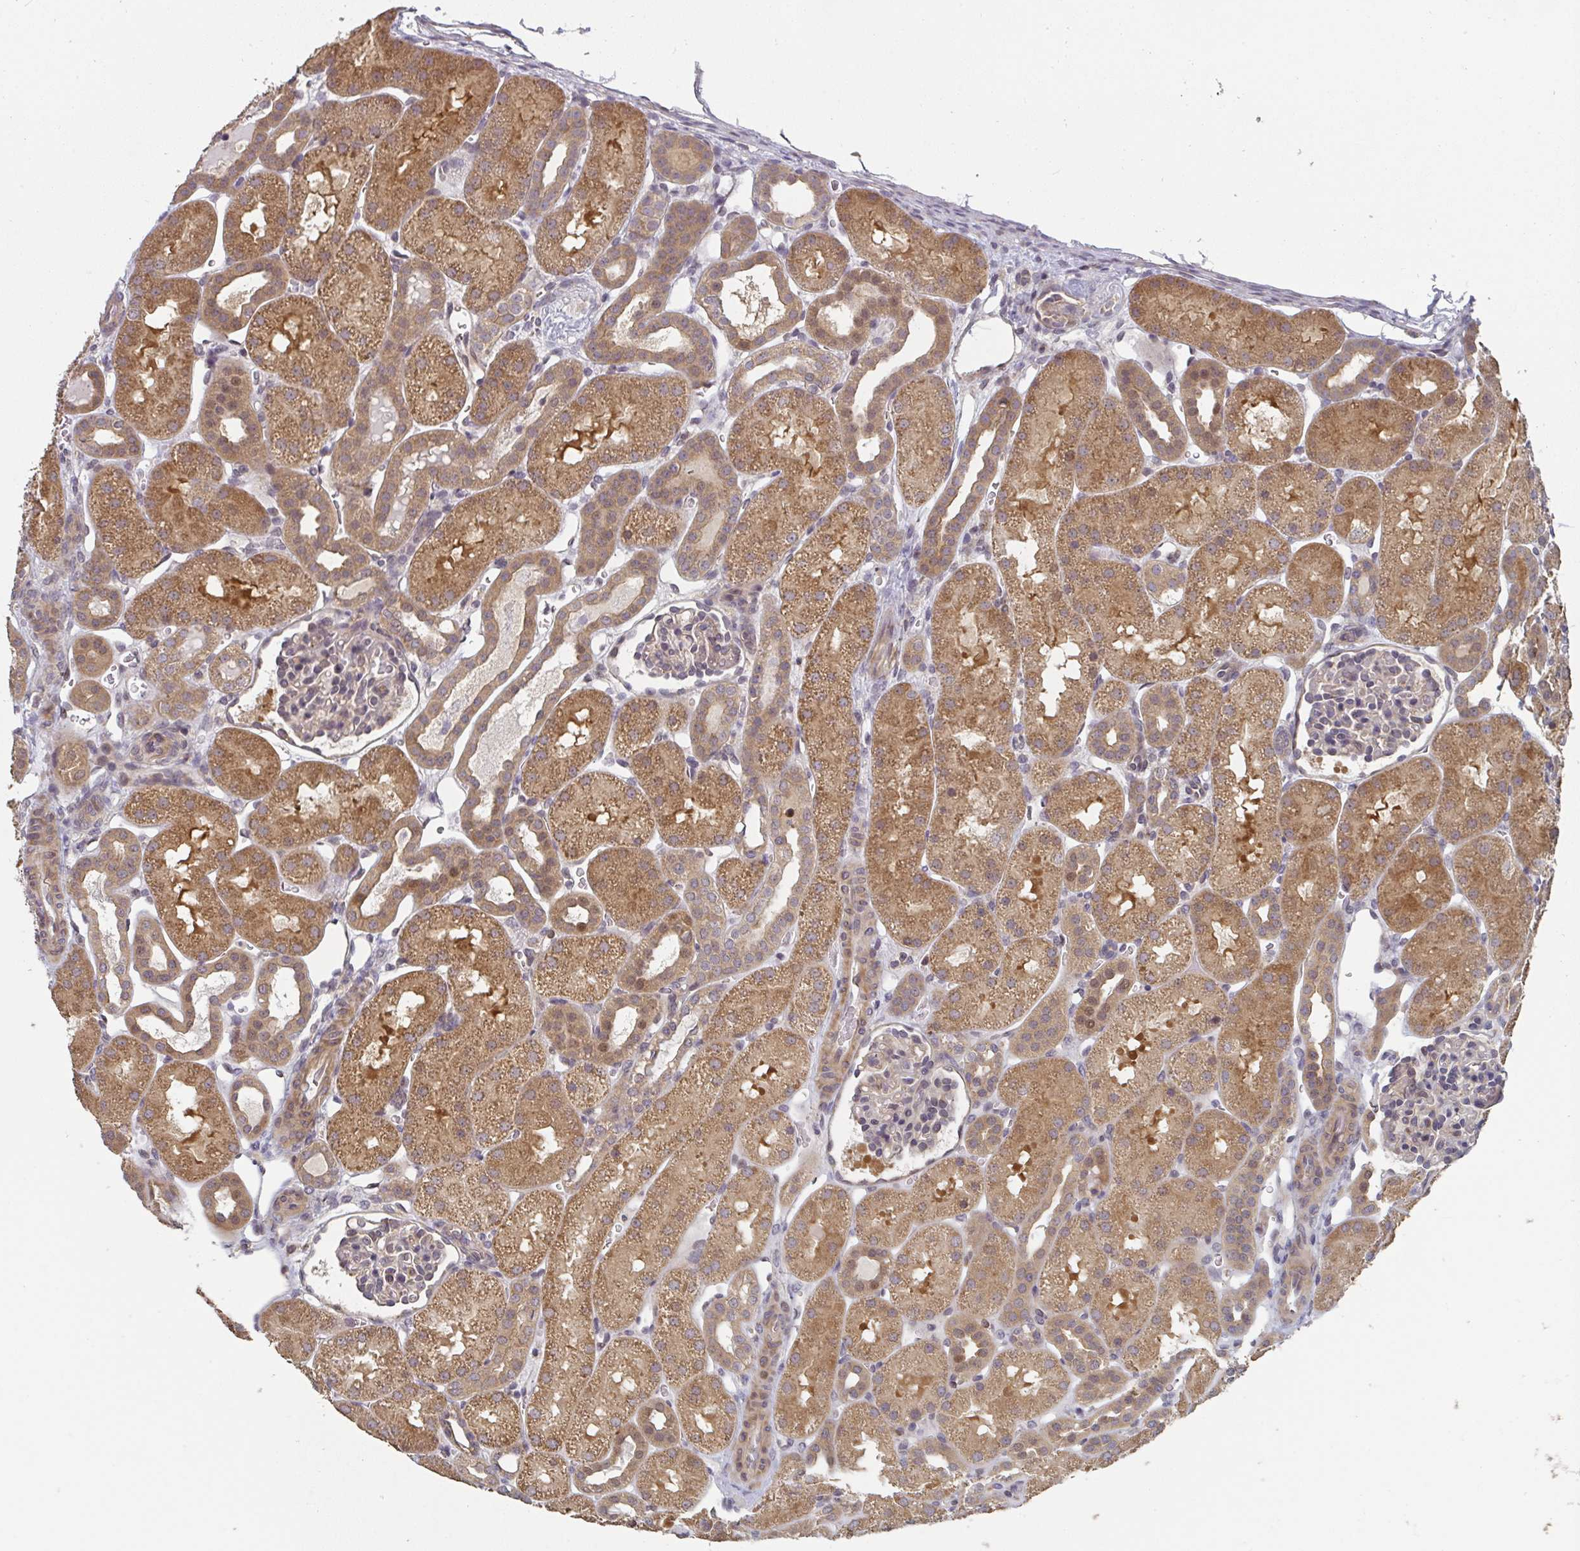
{"staining": {"intensity": "moderate", "quantity": "<25%", "location": "cytoplasmic/membranous"}, "tissue": "kidney", "cell_type": "Cells in glomeruli", "image_type": "normal", "snomed": [{"axis": "morphology", "description": "Normal tissue, NOS"}, {"axis": "topography", "description": "Kidney"}], "caption": "Moderate cytoplasmic/membranous positivity for a protein is identified in about <25% of cells in glomeruli of normal kidney using immunohistochemistry.", "gene": "RANGRF", "patient": {"sex": "male", "age": 2}}